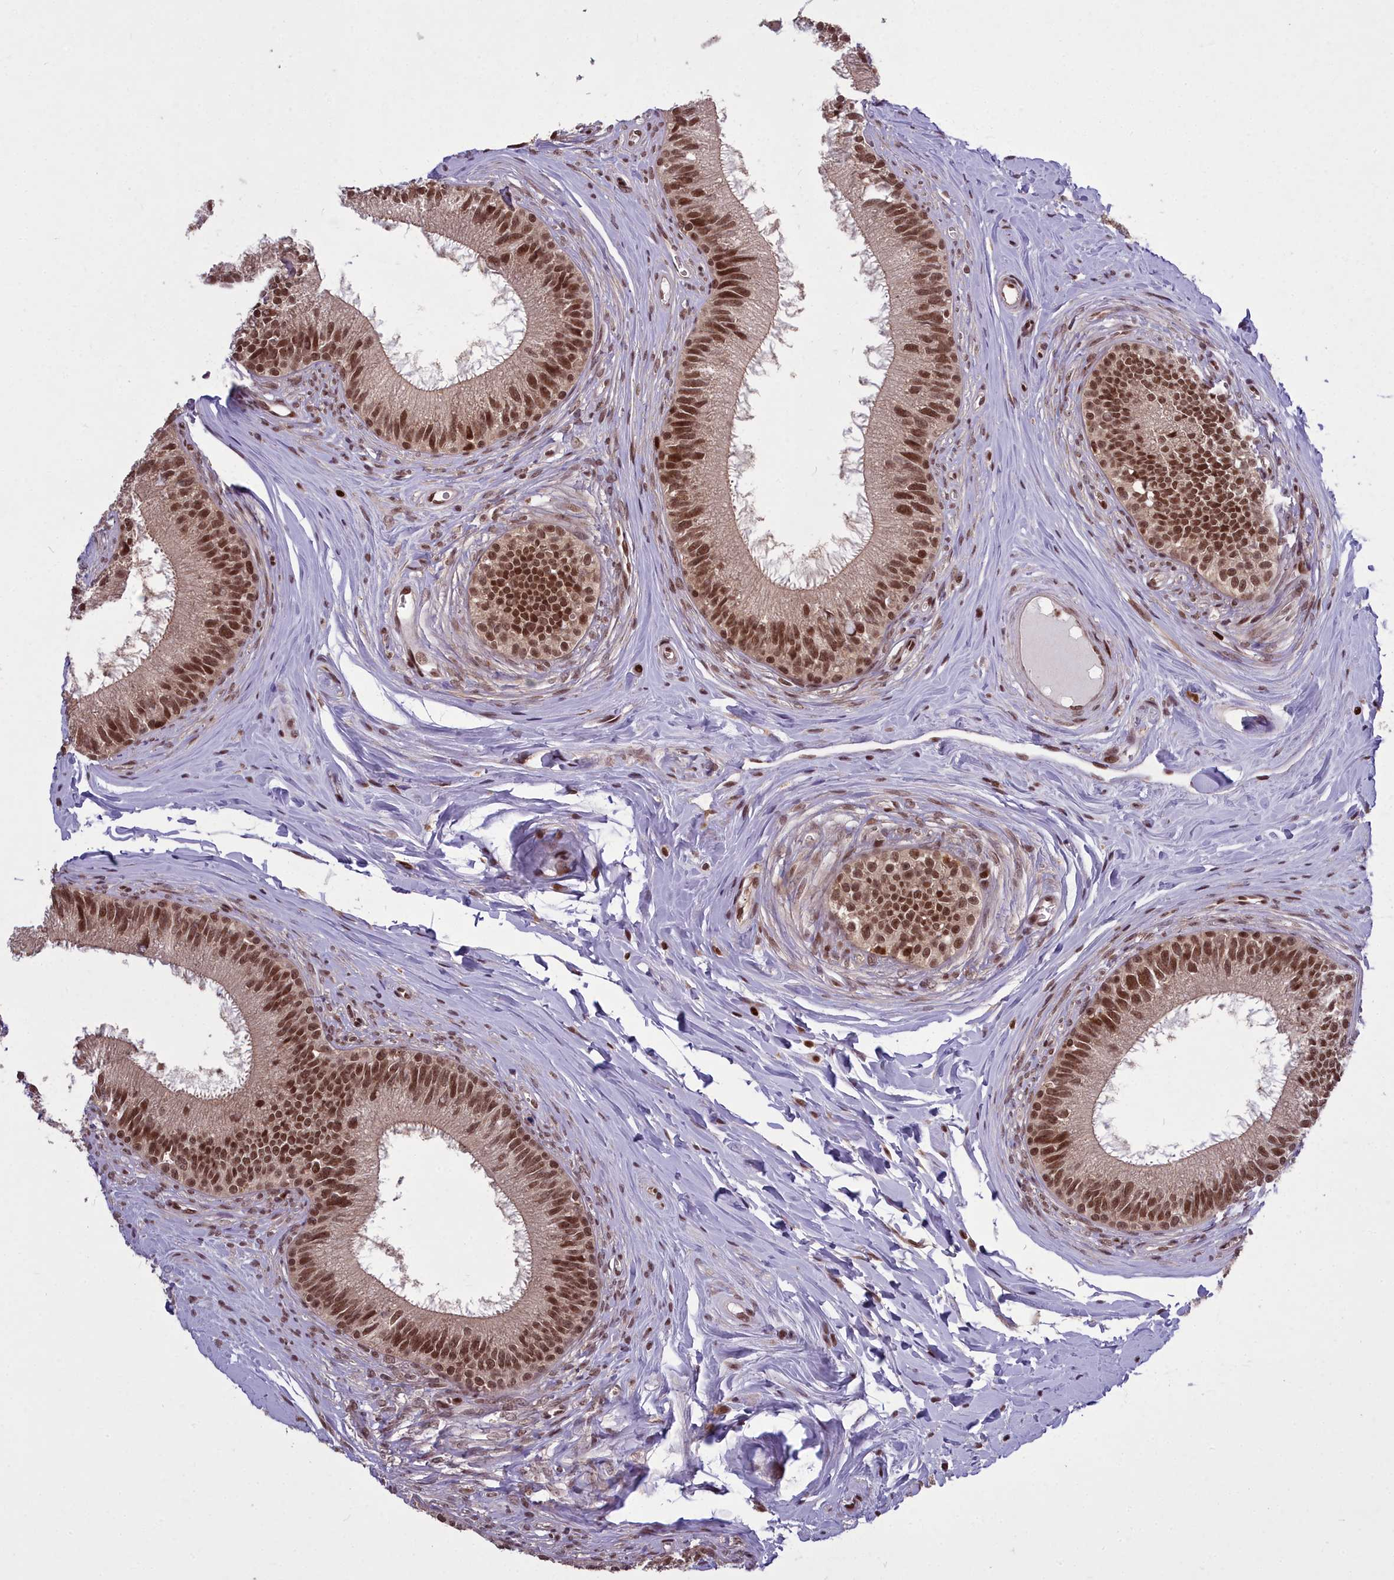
{"staining": {"intensity": "strong", "quantity": ">75%", "location": "nuclear"}, "tissue": "epididymis", "cell_type": "Glandular cells", "image_type": "normal", "snomed": [{"axis": "morphology", "description": "Normal tissue, NOS"}, {"axis": "topography", "description": "Epididymis"}], "caption": "IHC (DAB (3,3'-diaminobenzidine)) staining of benign epididymis demonstrates strong nuclear protein expression in approximately >75% of glandular cells.", "gene": "GMEB1", "patient": {"sex": "male", "age": 33}}